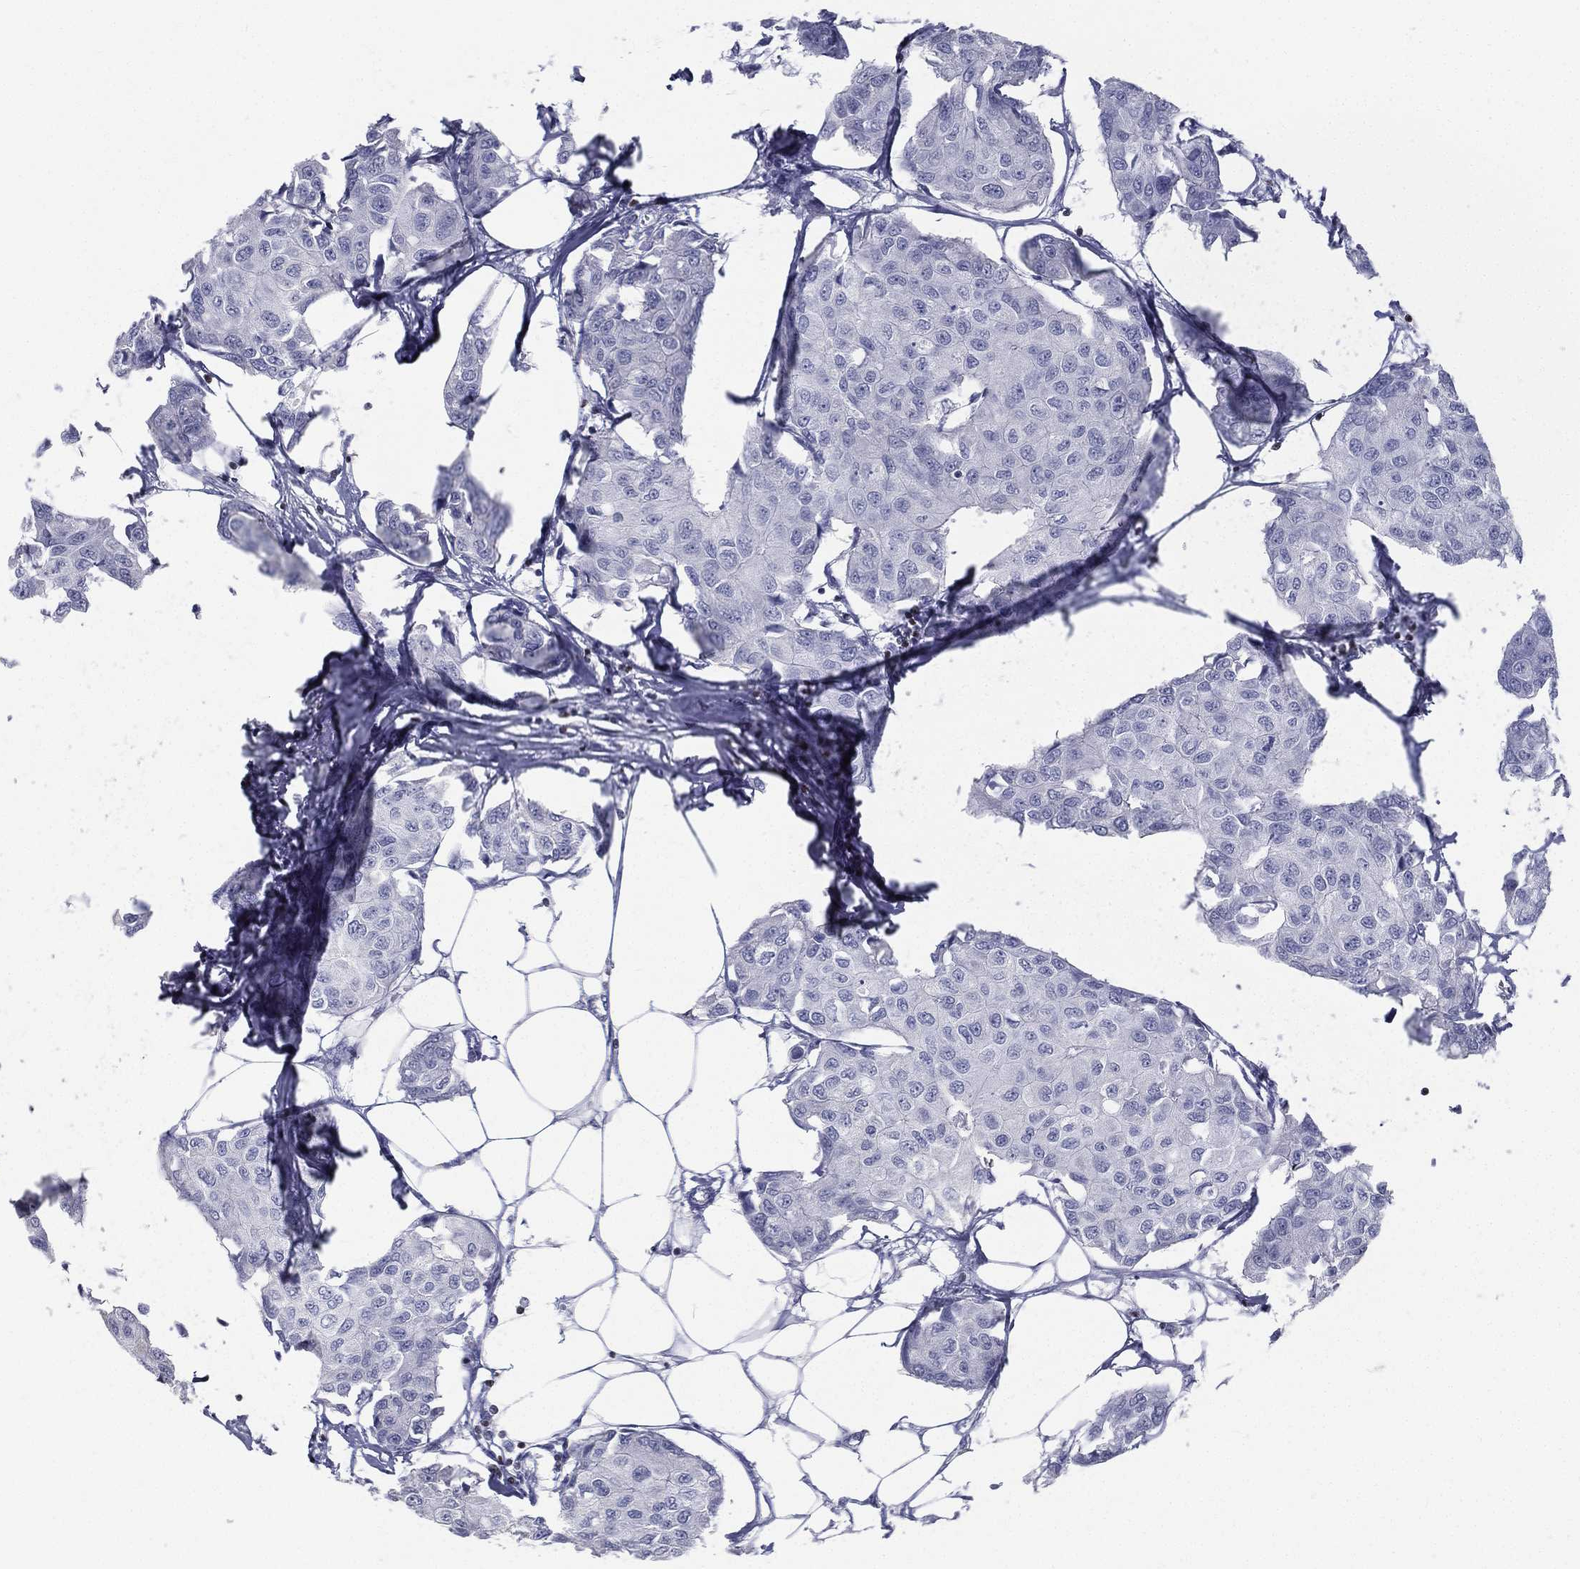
{"staining": {"intensity": "negative", "quantity": "none", "location": "none"}, "tissue": "breast cancer", "cell_type": "Tumor cells", "image_type": "cancer", "snomed": [{"axis": "morphology", "description": "Duct carcinoma"}, {"axis": "topography", "description": "Breast"}], "caption": "Tumor cells show no significant positivity in infiltrating ductal carcinoma (breast).", "gene": "PYHIN1", "patient": {"sex": "female", "age": 80}}